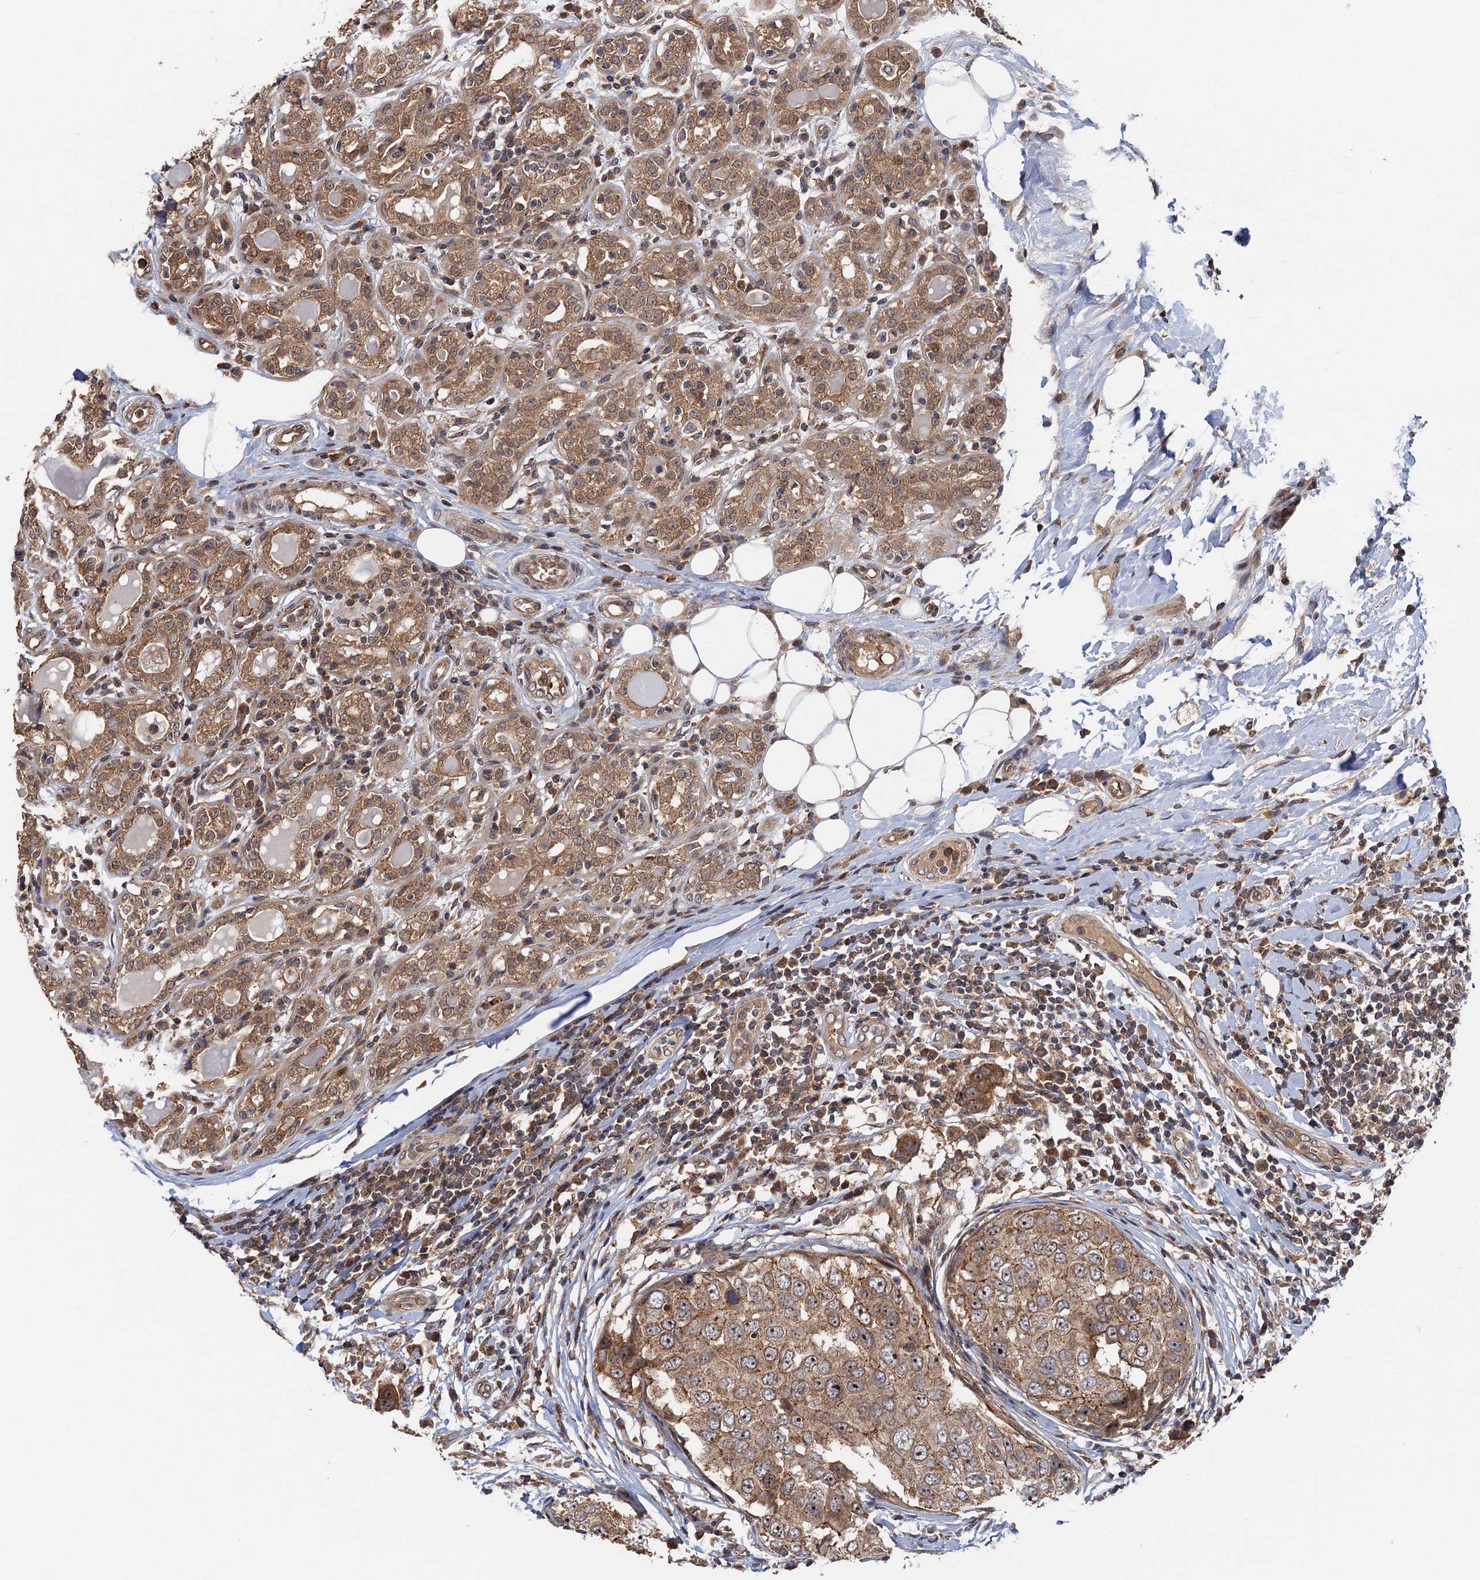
{"staining": {"intensity": "moderate", "quantity": ">75%", "location": "cytoplasmic/membranous"}, "tissue": "breast cancer", "cell_type": "Tumor cells", "image_type": "cancer", "snomed": [{"axis": "morphology", "description": "Duct carcinoma"}, {"axis": "topography", "description": "Breast"}], "caption": "Moderate cytoplasmic/membranous staining is identified in approximately >75% of tumor cells in breast intraductal carcinoma. (Brightfield microscopy of DAB IHC at high magnification).", "gene": "SNX32", "patient": {"sex": "female", "age": 27}}